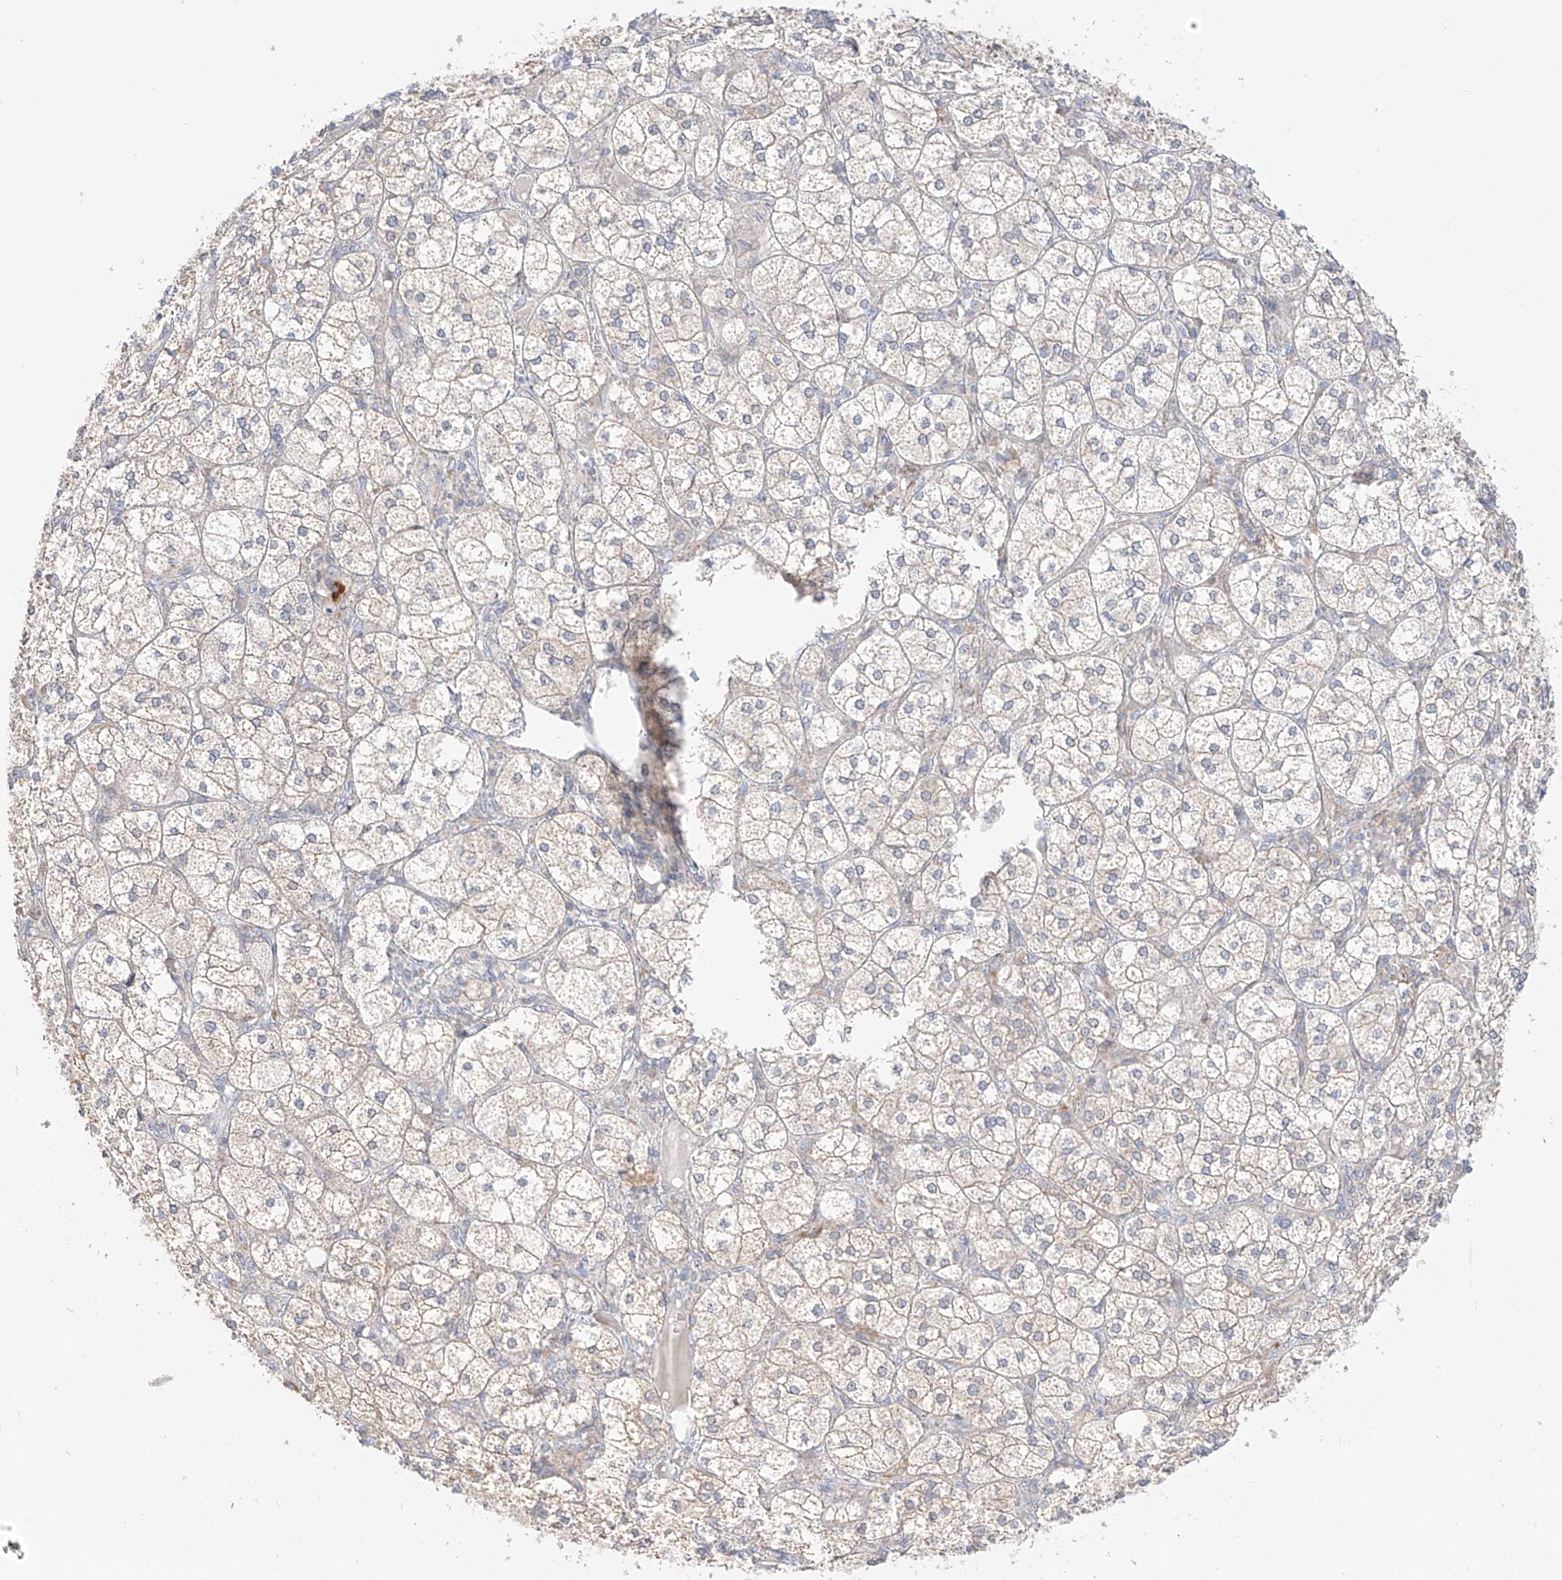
{"staining": {"intensity": "weak", "quantity": "25%-75%", "location": "cytoplasmic/membranous"}, "tissue": "adrenal gland", "cell_type": "Glandular cells", "image_type": "normal", "snomed": [{"axis": "morphology", "description": "Normal tissue, NOS"}, {"axis": "topography", "description": "Adrenal gland"}], "caption": "Immunohistochemical staining of normal adrenal gland exhibits 25%-75% levels of weak cytoplasmic/membranous protein positivity in about 25%-75% of glandular cells.", "gene": "SYTL3", "patient": {"sex": "female", "age": 61}}